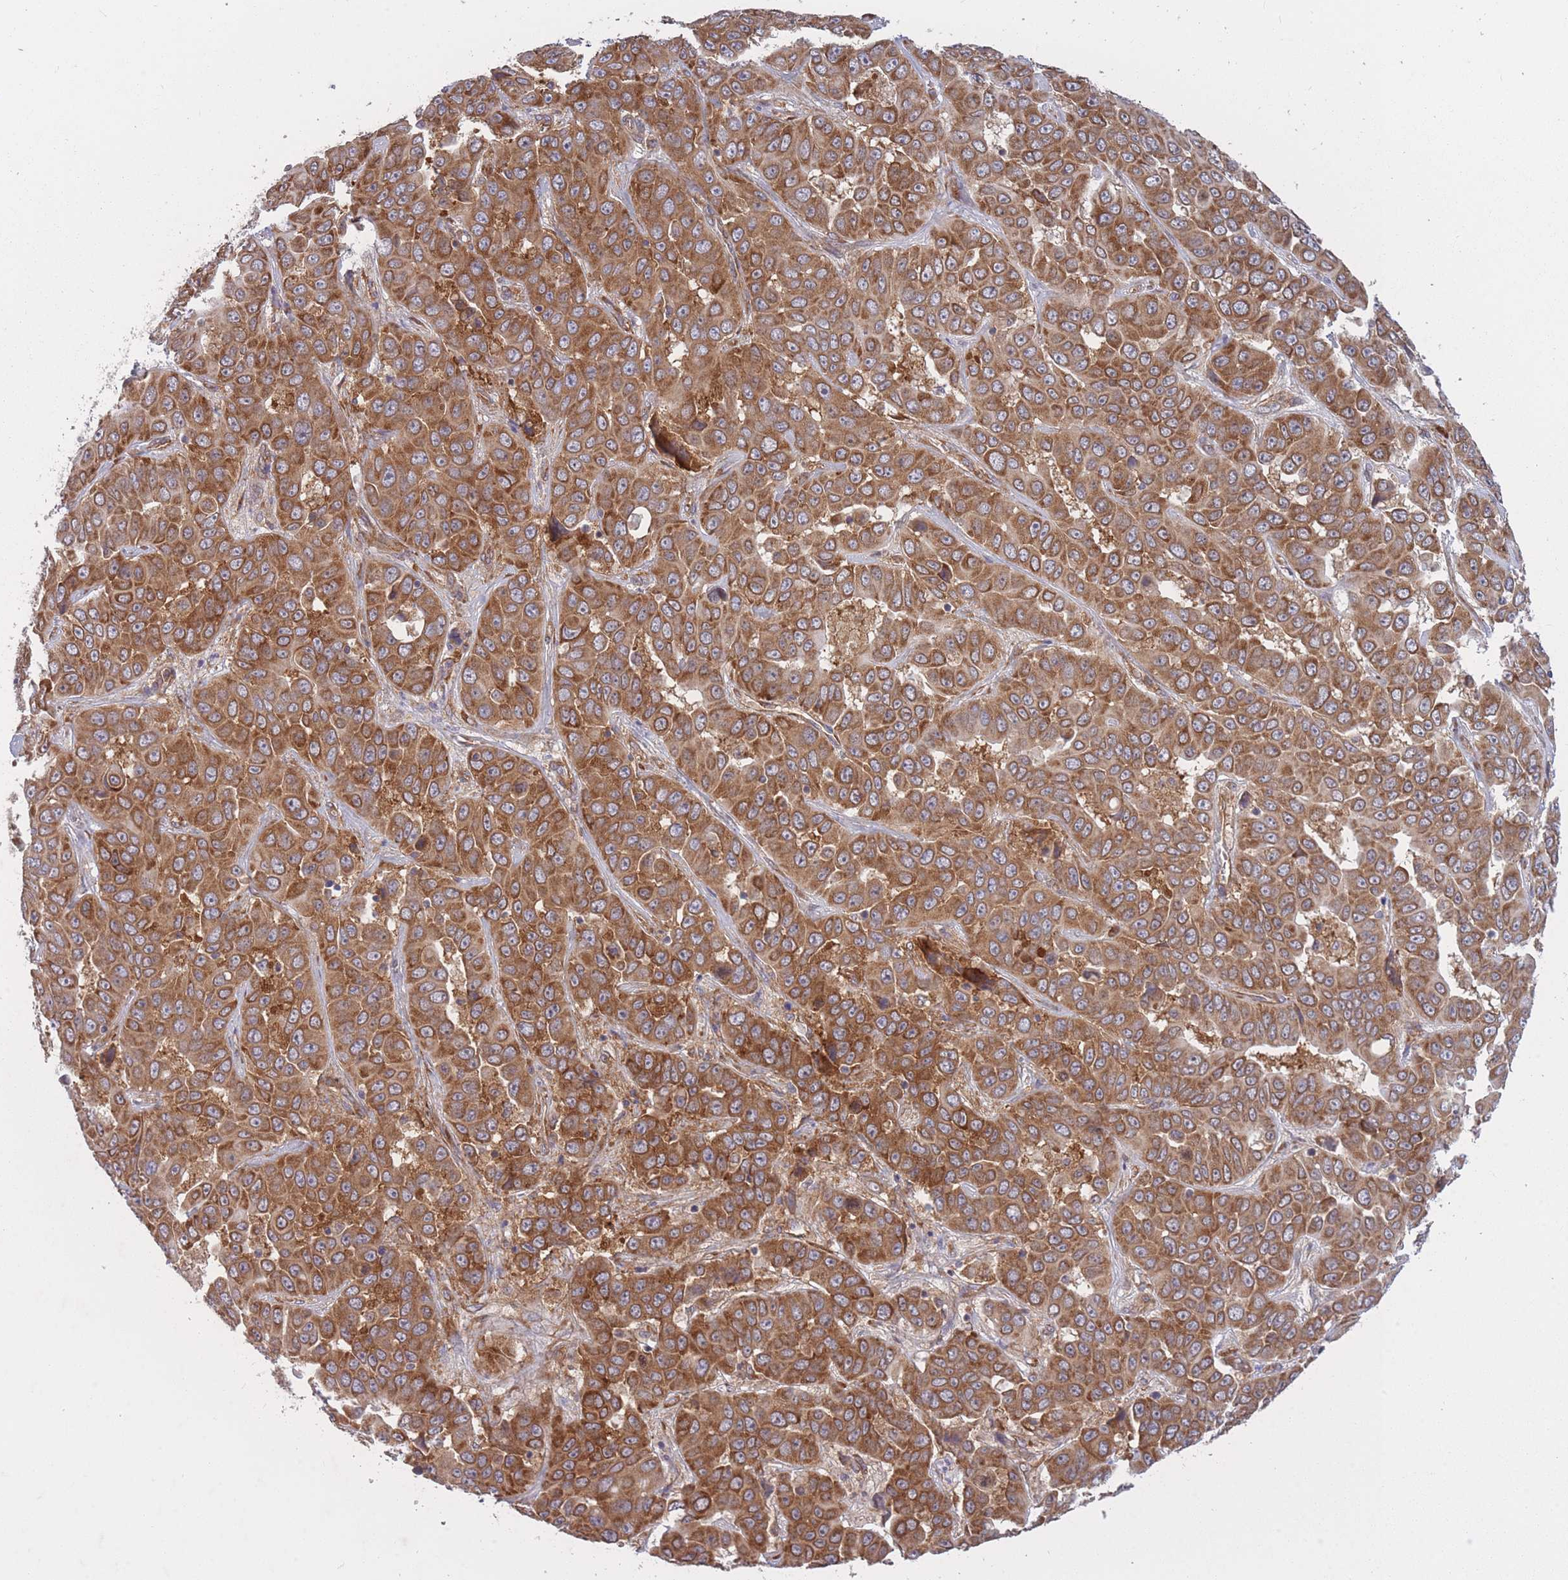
{"staining": {"intensity": "strong", "quantity": ">75%", "location": "cytoplasmic/membranous"}, "tissue": "liver cancer", "cell_type": "Tumor cells", "image_type": "cancer", "snomed": [{"axis": "morphology", "description": "Cholangiocarcinoma"}, {"axis": "topography", "description": "Liver"}], "caption": "Brown immunohistochemical staining in liver cholangiocarcinoma shows strong cytoplasmic/membranous positivity in approximately >75% of tumor cells.", "gene": "CCDC124", "patient": {"sex": "female", "age": 52}}